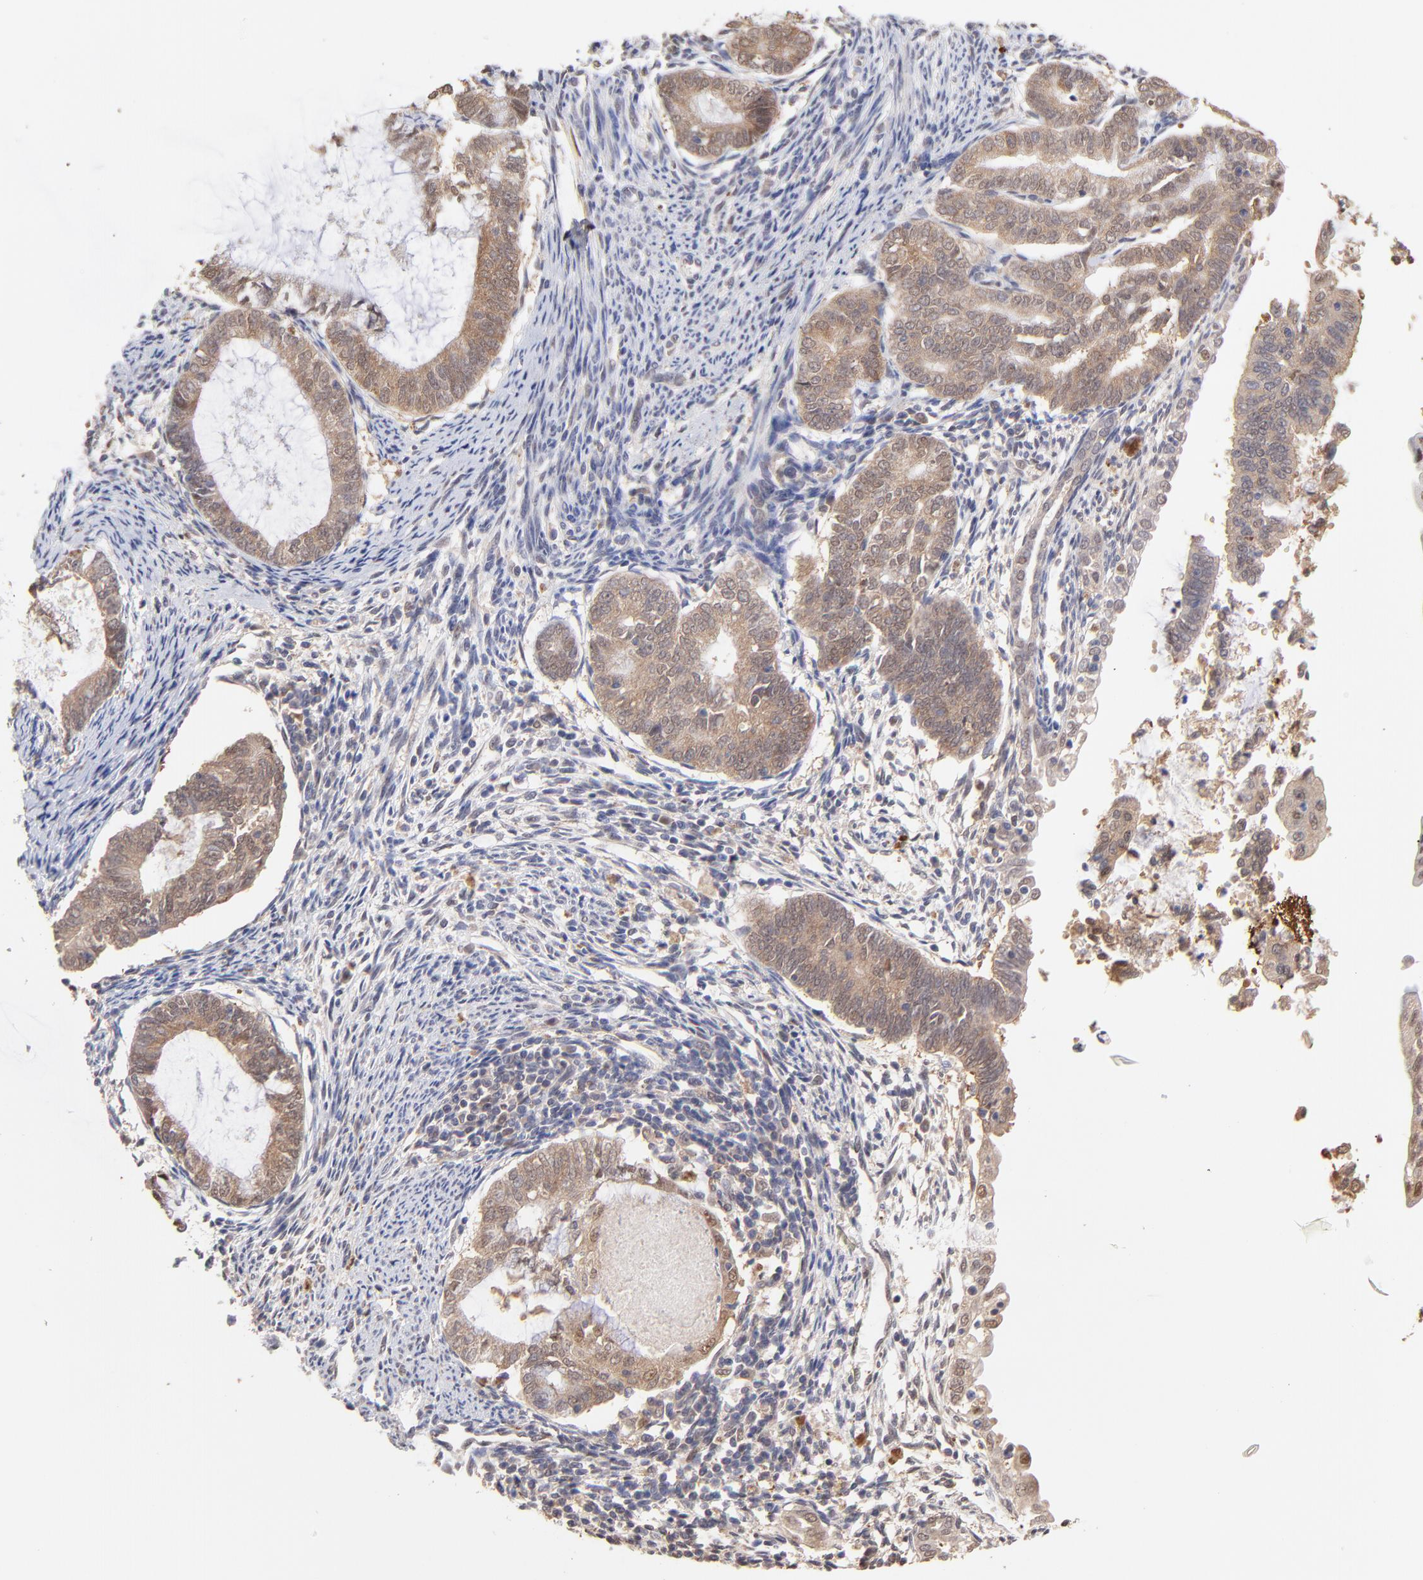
{"staining": {"intensity": "weak", "quantity": ">75%", "location": "cytoplasmic/membranous"}, "tissue": "endometrial cancer", "cell_type": "Tumor cells", "image_type": "cancer", "snomed": [{"axis": "morphology", "description": "Adenocarcinoma, NOS"}, {"axis": "topography", "description": "Endometrium"}], "caption": "This micrograph shows immunohistochemistry (IHC) staining of endometrial cancer, with low weak cytoplasmic/membranous positivity in approximately >75% of tumor cells.", "gene": "PSMD14", "patient": {"sex": "female", "age": 63}}